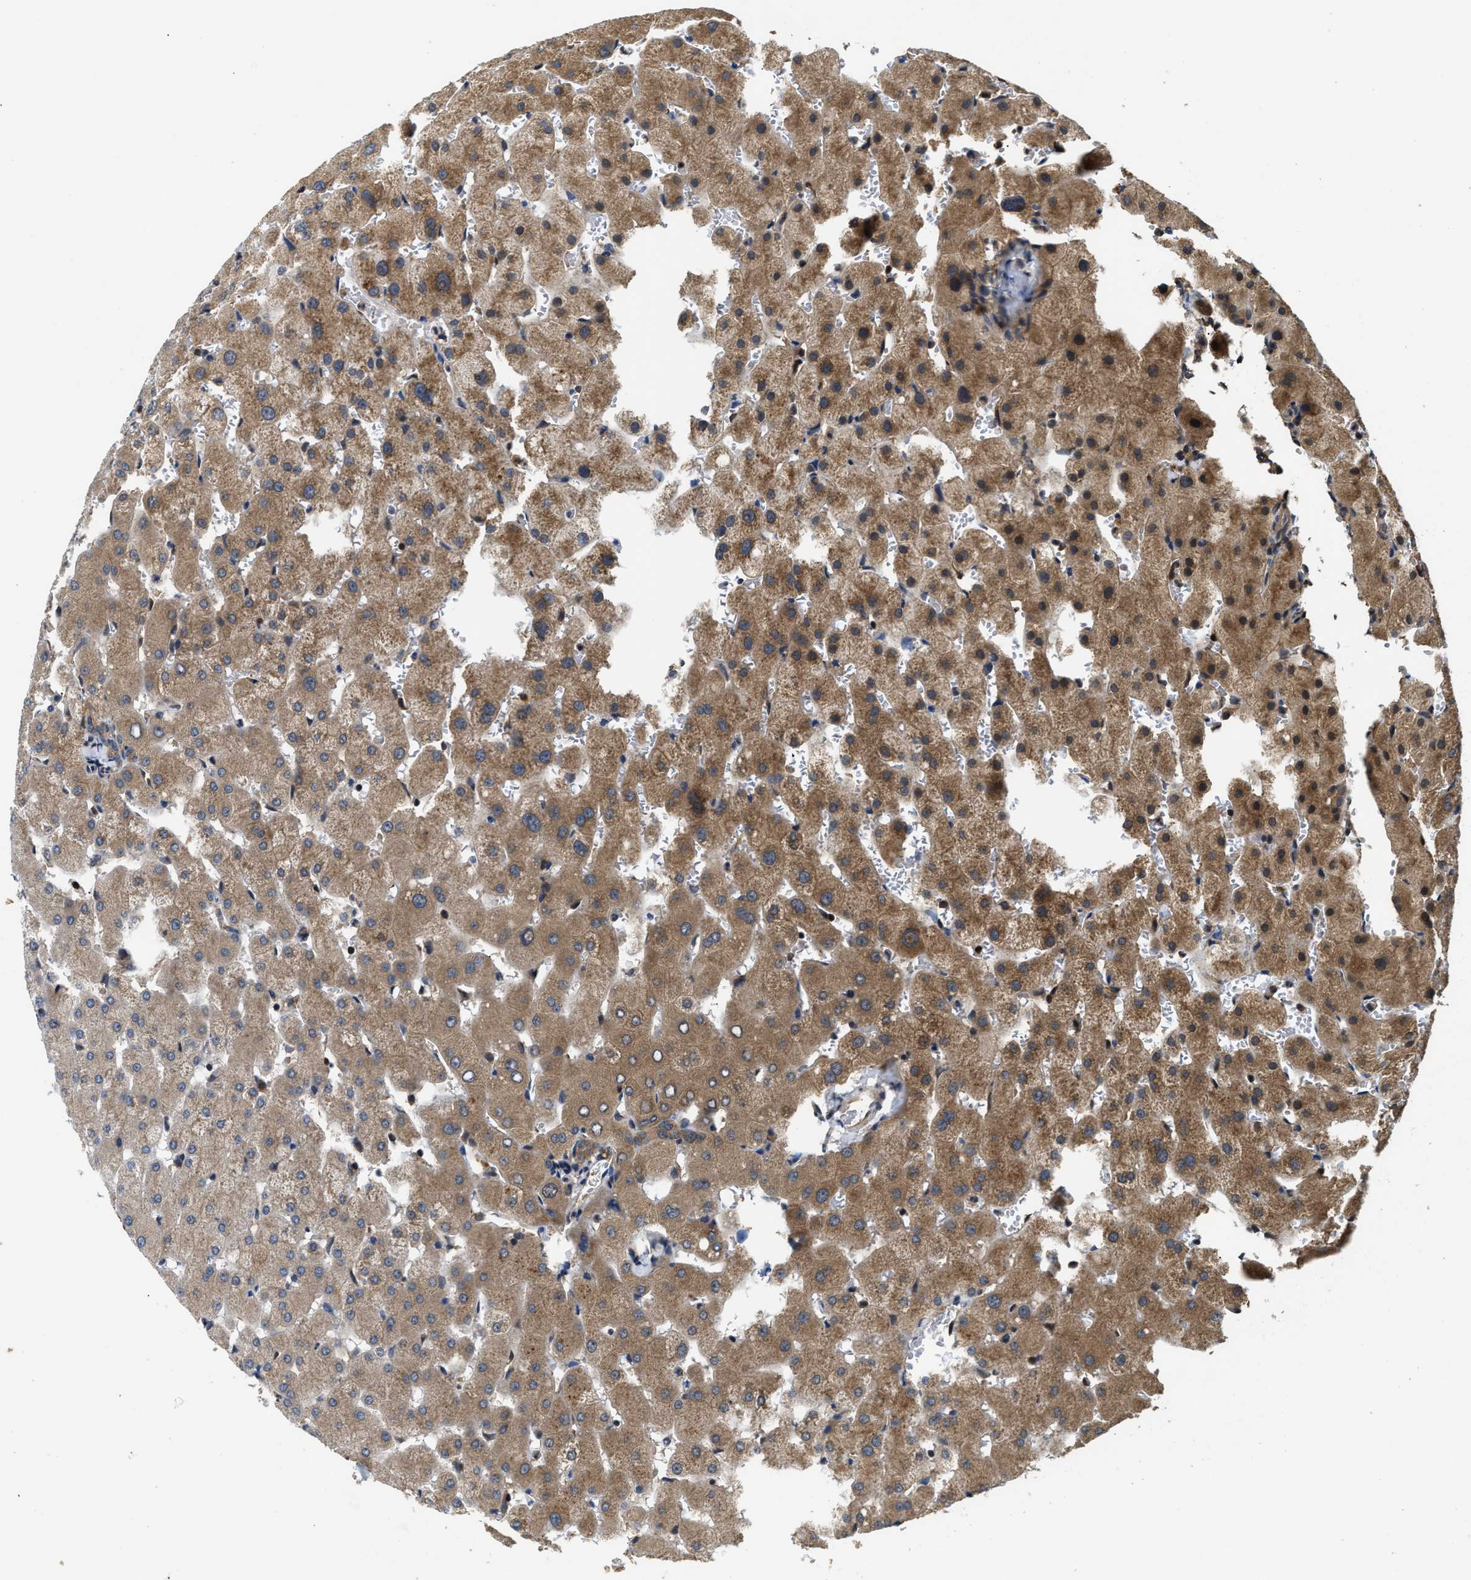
{"staining": {"intensity": "moderate", "quantity": "<25%", "location": "cytoplasmic/membranous"}, "tissue": "liver", "cell_type": "Cholangiocytes", "image_type": "normal", "snomed": [{"axis": "morphology", "description": "Normal tissue, NOS"}, {"axis": "topography", "description": "Liver"}], "caption": "IHC staining of benign liver, which displays low levels of moderate cytoplasmic/membranous positivity in approximately <25% of cholangiocytes indicating moderate cytoplasmic/membranous protein staining. The staining was performed using DAB (brown) for protein detection and nuclei were counterstained in hematoxylin (blue).", "gene": "DNAJC2", "patient": {"sex": "female", "age": 63}}